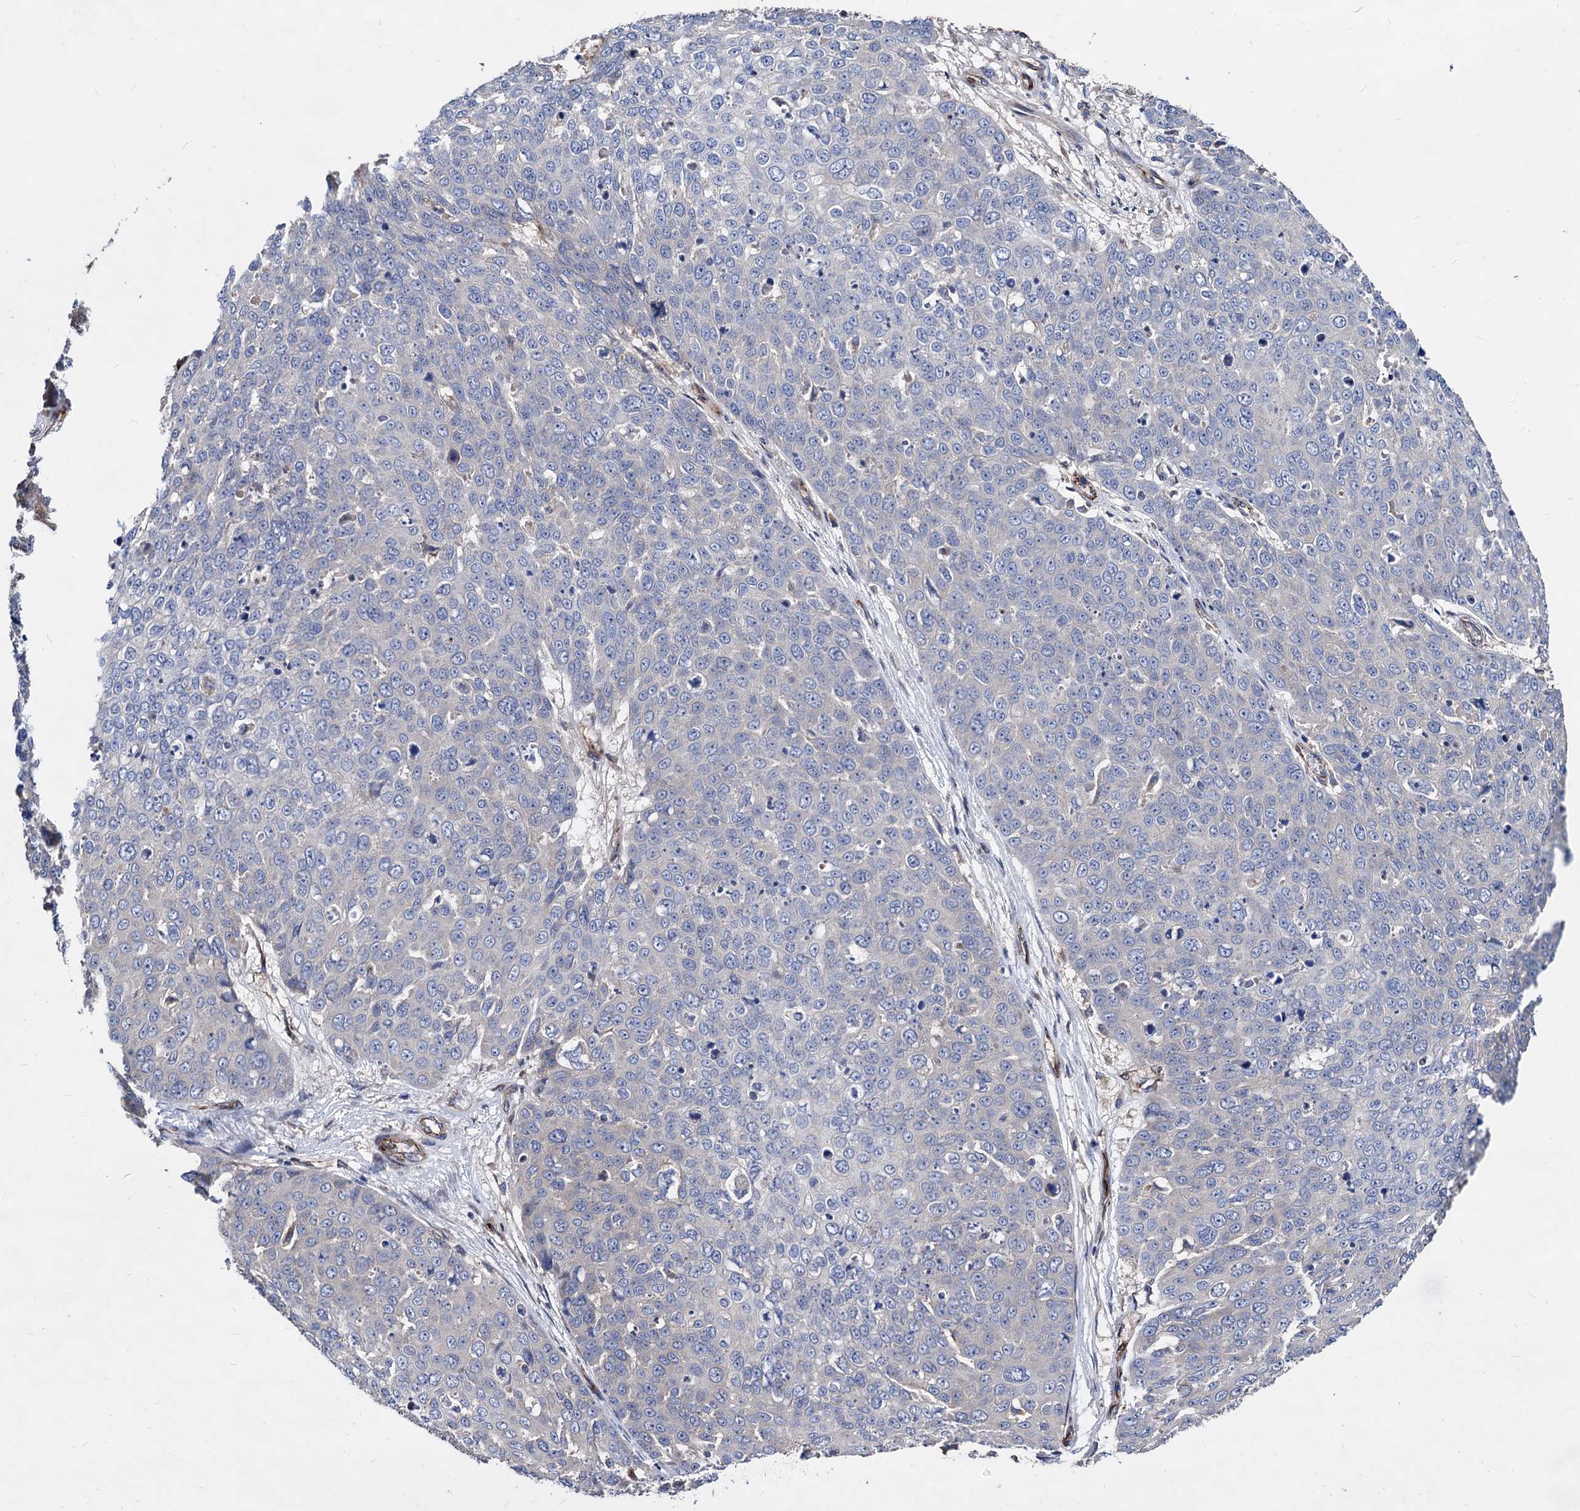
{"staining": {"intensity": "negative", "quantity": "none", "location": "none"}, "tissue": "skin cancer", "cell_type": "Tumor cells", "image_type": "cancer", "snomed": [{"axis": "morphology", "description": "Squamous cell carcinoma, NOS"}, {"axis": "topography", "description": "Skin"}], "caption": "Histopathology image shows no significant protein staining in tumor cells of skin cancer (squamous cell carcinoma). (Brightfield microscopy of DAB immunohistochemistry at high magnification).", "gene": "WDR11", "patient": {"sex": "male", "age": 71}}